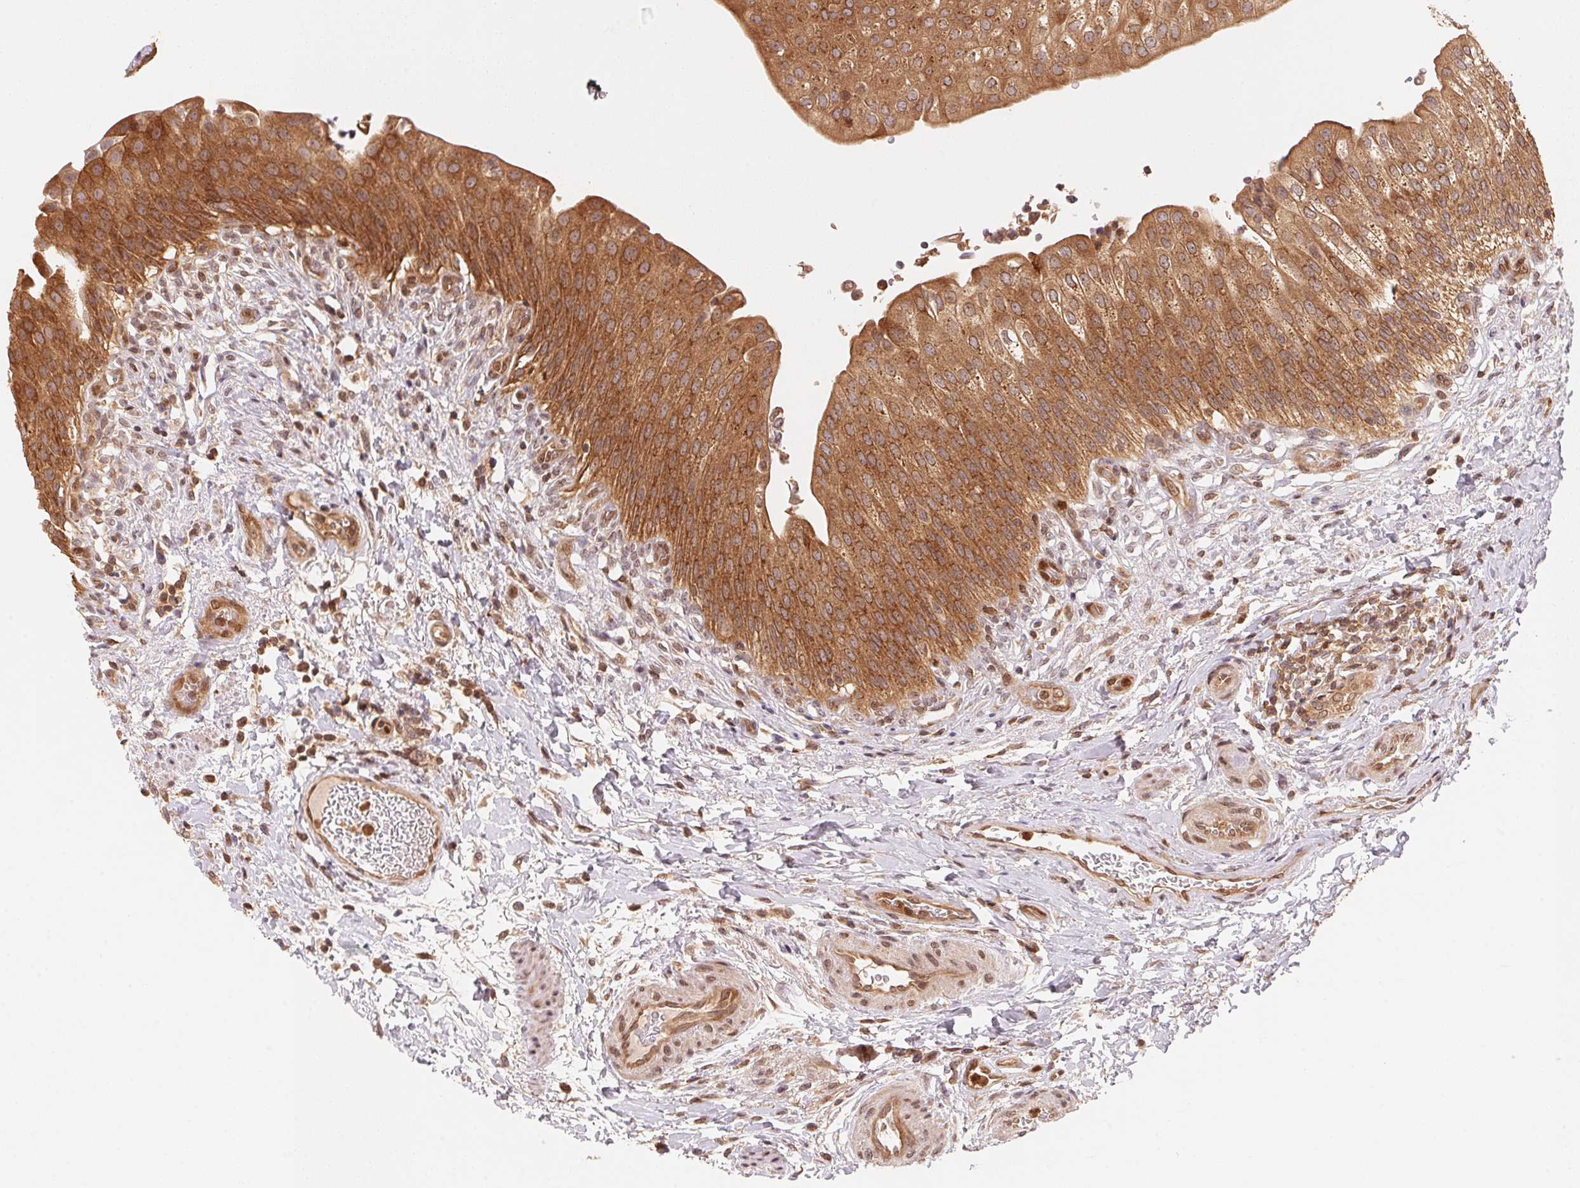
{"staining": {"intensity": "strong", "quantity": ">75%", "location": "cytoplasmic/membranous,nuclear"}, "tissue": "urinary bladder", "cell_type": "Urothelial cells", "image_type": "normal", "snomed": [{"axis": "morphology", "description": "Normal tissue, NOS"}, {"axis": "topography", "description": "Urinary bladder"}, {"axis": "topography", "description": "Peripheral nerve tissue"}], "caption": "Immunohistochemical staining of normal human urinary bladder demonstrates high levels of strong cytoplasmic/membranous,nuclear expression in about >75% of urothelial cells. Using DAB (brown) and hematoxylin (blue) stains, captured at high magnification using brightfield microscopy.", "gene": "CCDC102B", "patient": {"sex": "female", "age": 60}}